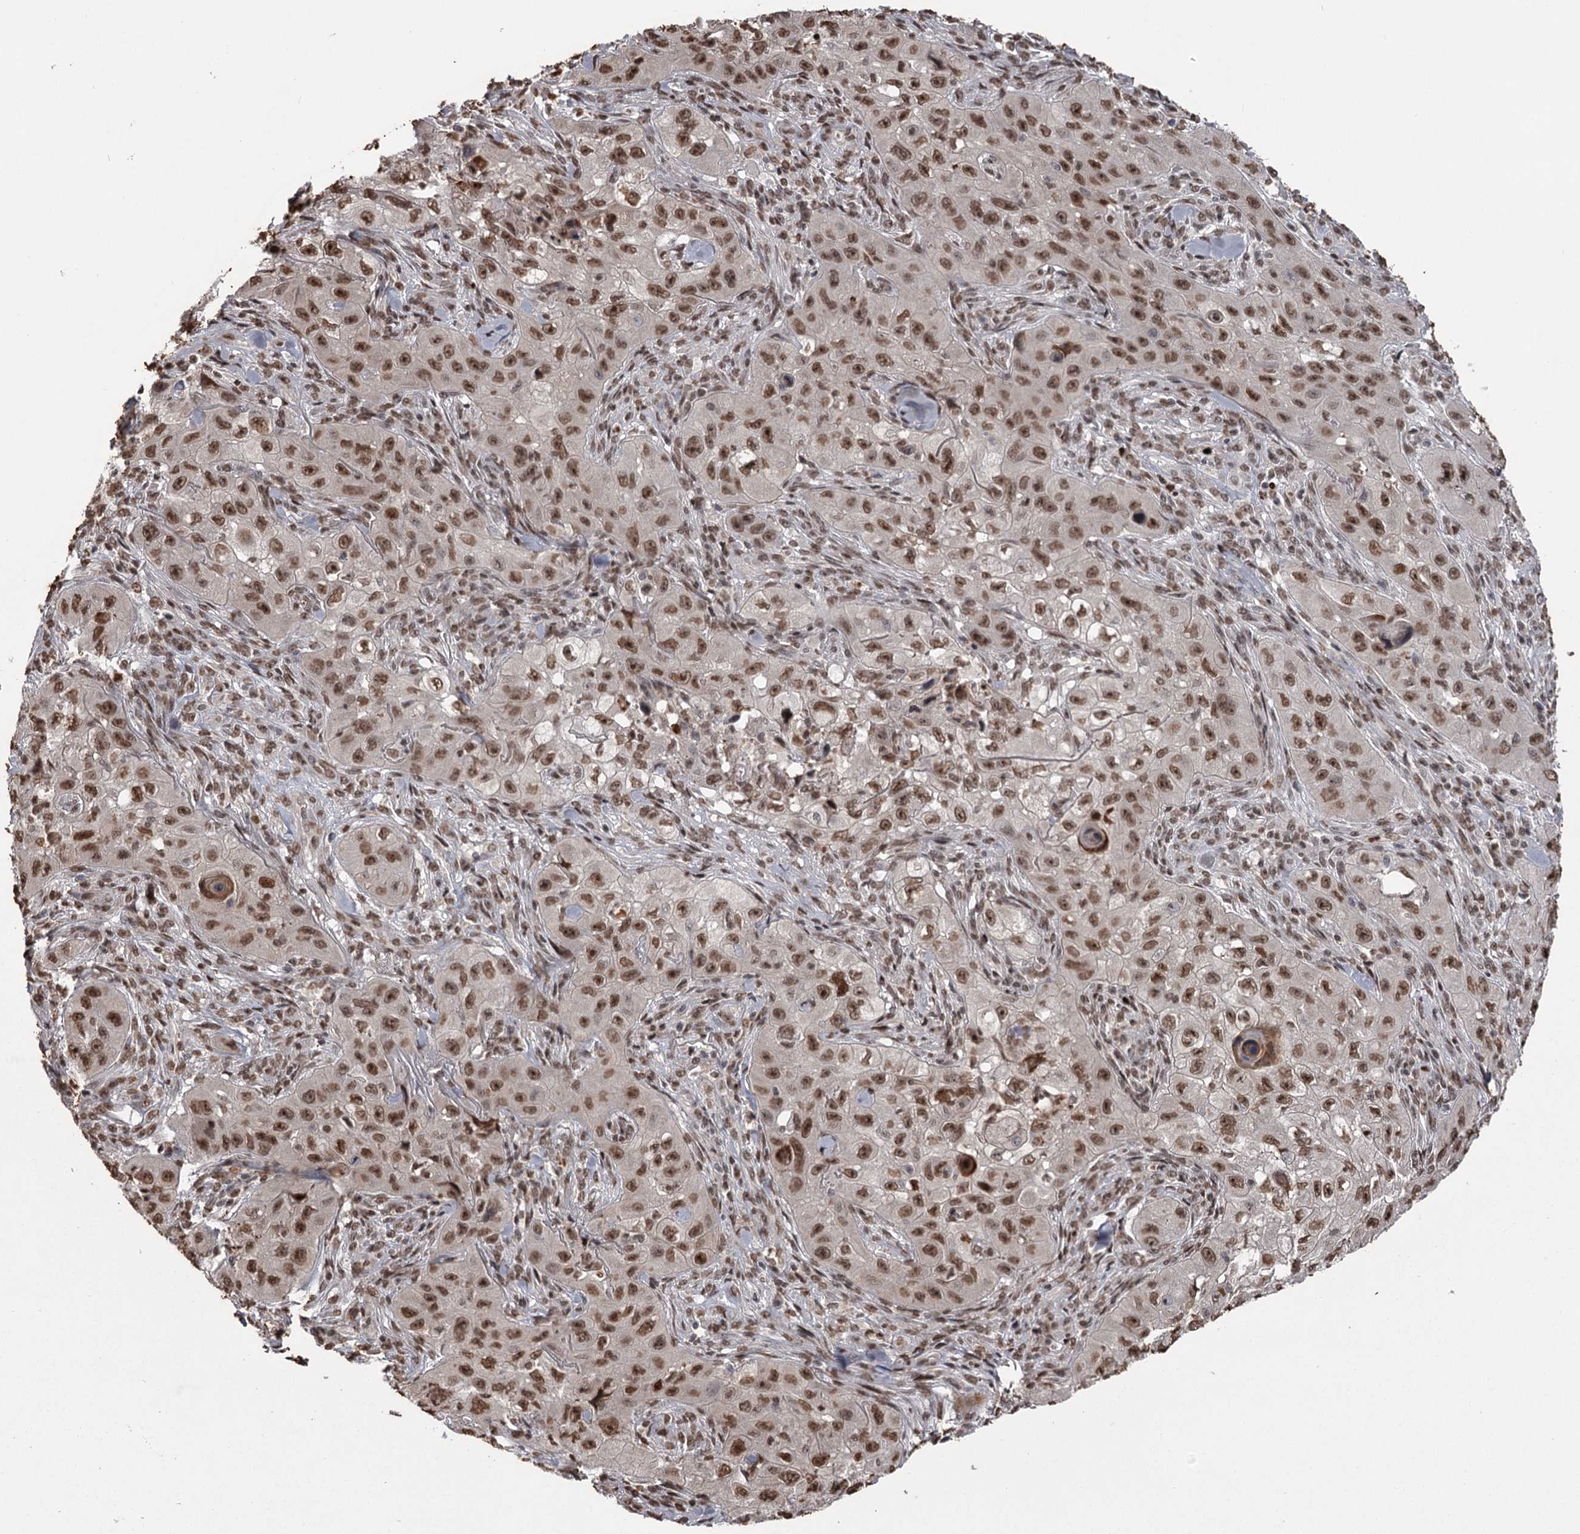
{"staining": {"intensity": "strong", "quantity": ">75%", "location": "nuclear"}, "tissue": "skin cancer", "cell_type": "Tumor cells", "image_type": "cancer", "snomed": [{"axis": "morphology", "description": "Squamous cell carcinoma, NOS"}, {"axis": "topography", "description": "Skin"}, {"axis": "topography", "description": "Subcutis"}], "caption": "DAB (3,3'-diaminobenzidine) immunohistochemical staining of human skin cancer (squamous cell carcinoma) reveals strong nuclear protein positivity in about >75% of tumor cells.", "gene": "THYN1", "patient": {"sex": "male", "age": 73}}